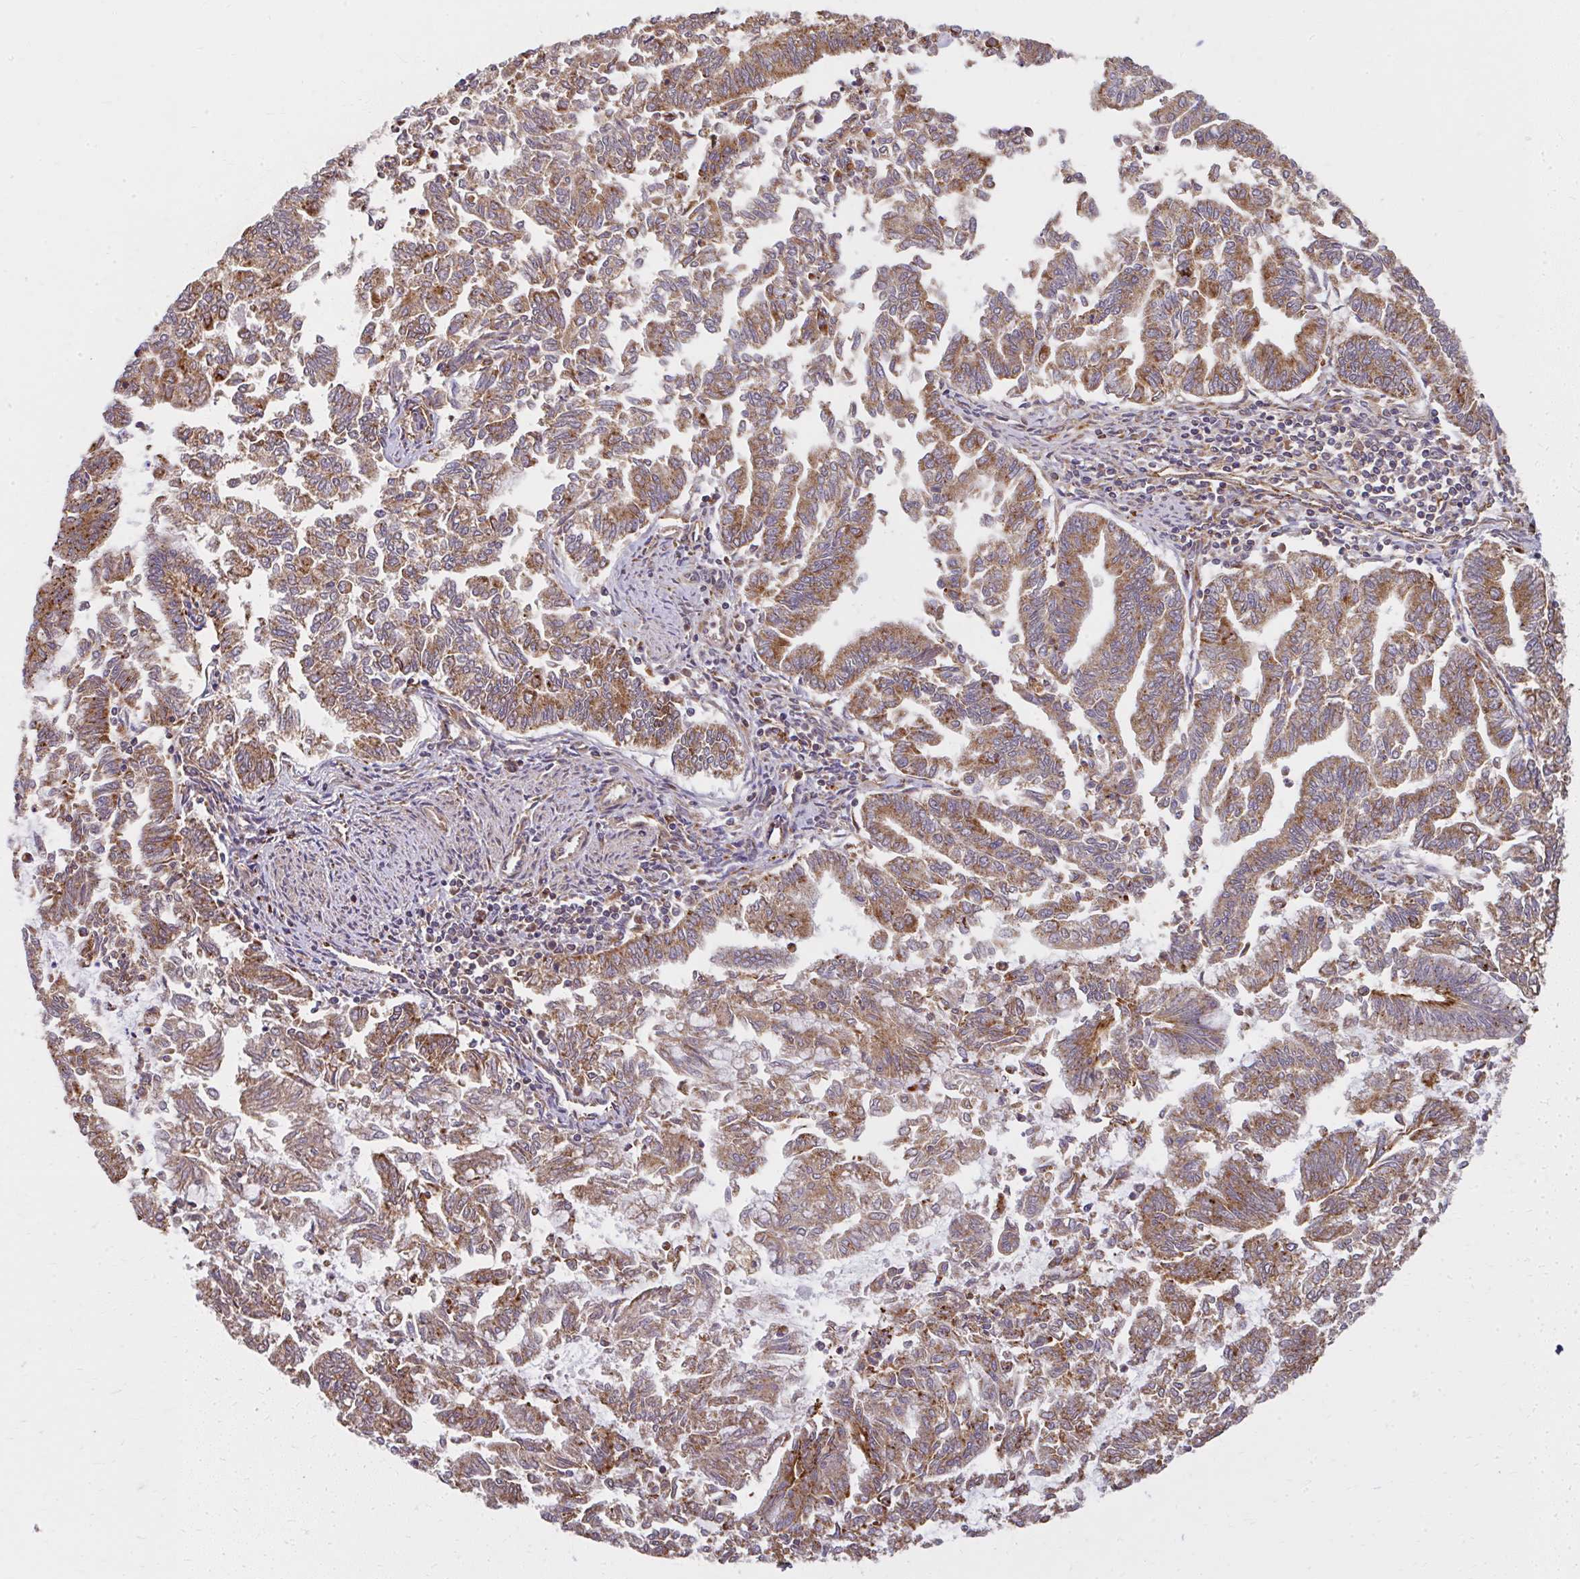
{"staining": {"intensity": "moderate", "quantity": ">75%", "location": "cytoplasmic/membranous"}, "tissue": "endometrial cancer", "cell_type": "Tumor cells", "image_type": "cancer", "snomed": [{"axis": "morphology", "description": "Adenocarcinoma, NOS"}, {"axis": "topography", "description": "Endometrium"}], "caption": "Human endometrial adenocarcinoma stained for a protein (brown) shows moderate cytoplasmic/membranous positive staining in approximately >75% of tumor cells.", "gene": "GNS", "patient": {"sex": "female", "age": 79}}